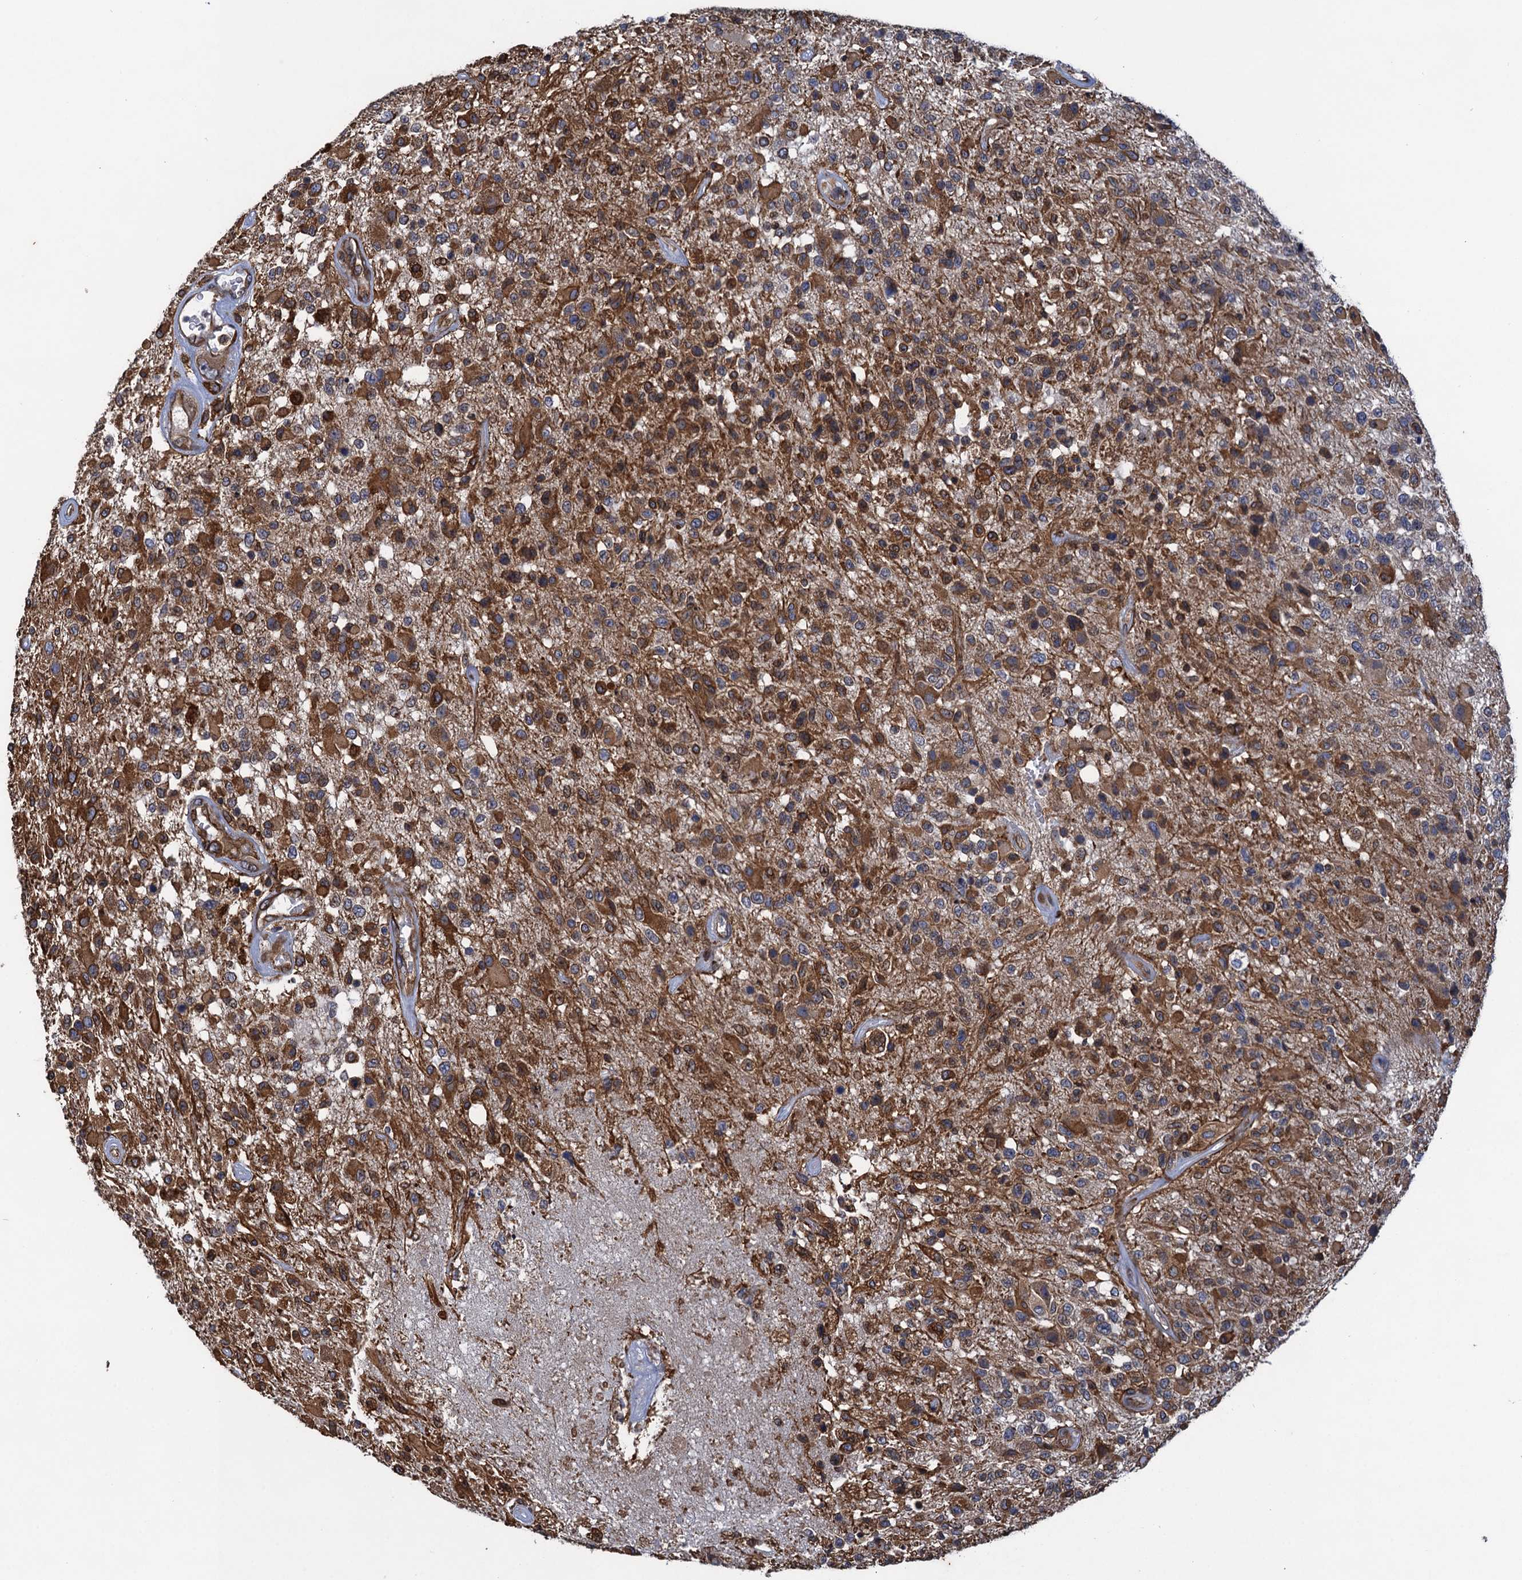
{"staining": {"intensity": "moderate", "quantity": "25%-75%", "location": "cytoplasmic/membranous"}, "tissue": "glioma", "cell_type": "Tumor cells", "image_type": "cancer", "snomed": [{"axis": "morphology", "description": "Glioma, malignant, High grade"}, {"axis": "morphology", "description": "Glioblastoma, NOS"}, {"axis": "topography", "description": "Brain"}], "caption": "Approximately 25%-75% of tumor cells in human glioblastoma exhibit moderate cytoplasmic/membranous protein staining as visualized by brown immunohistochemical staining.", "gene": "ARMC5", "patient": {"sex": "male", "age": 60}}